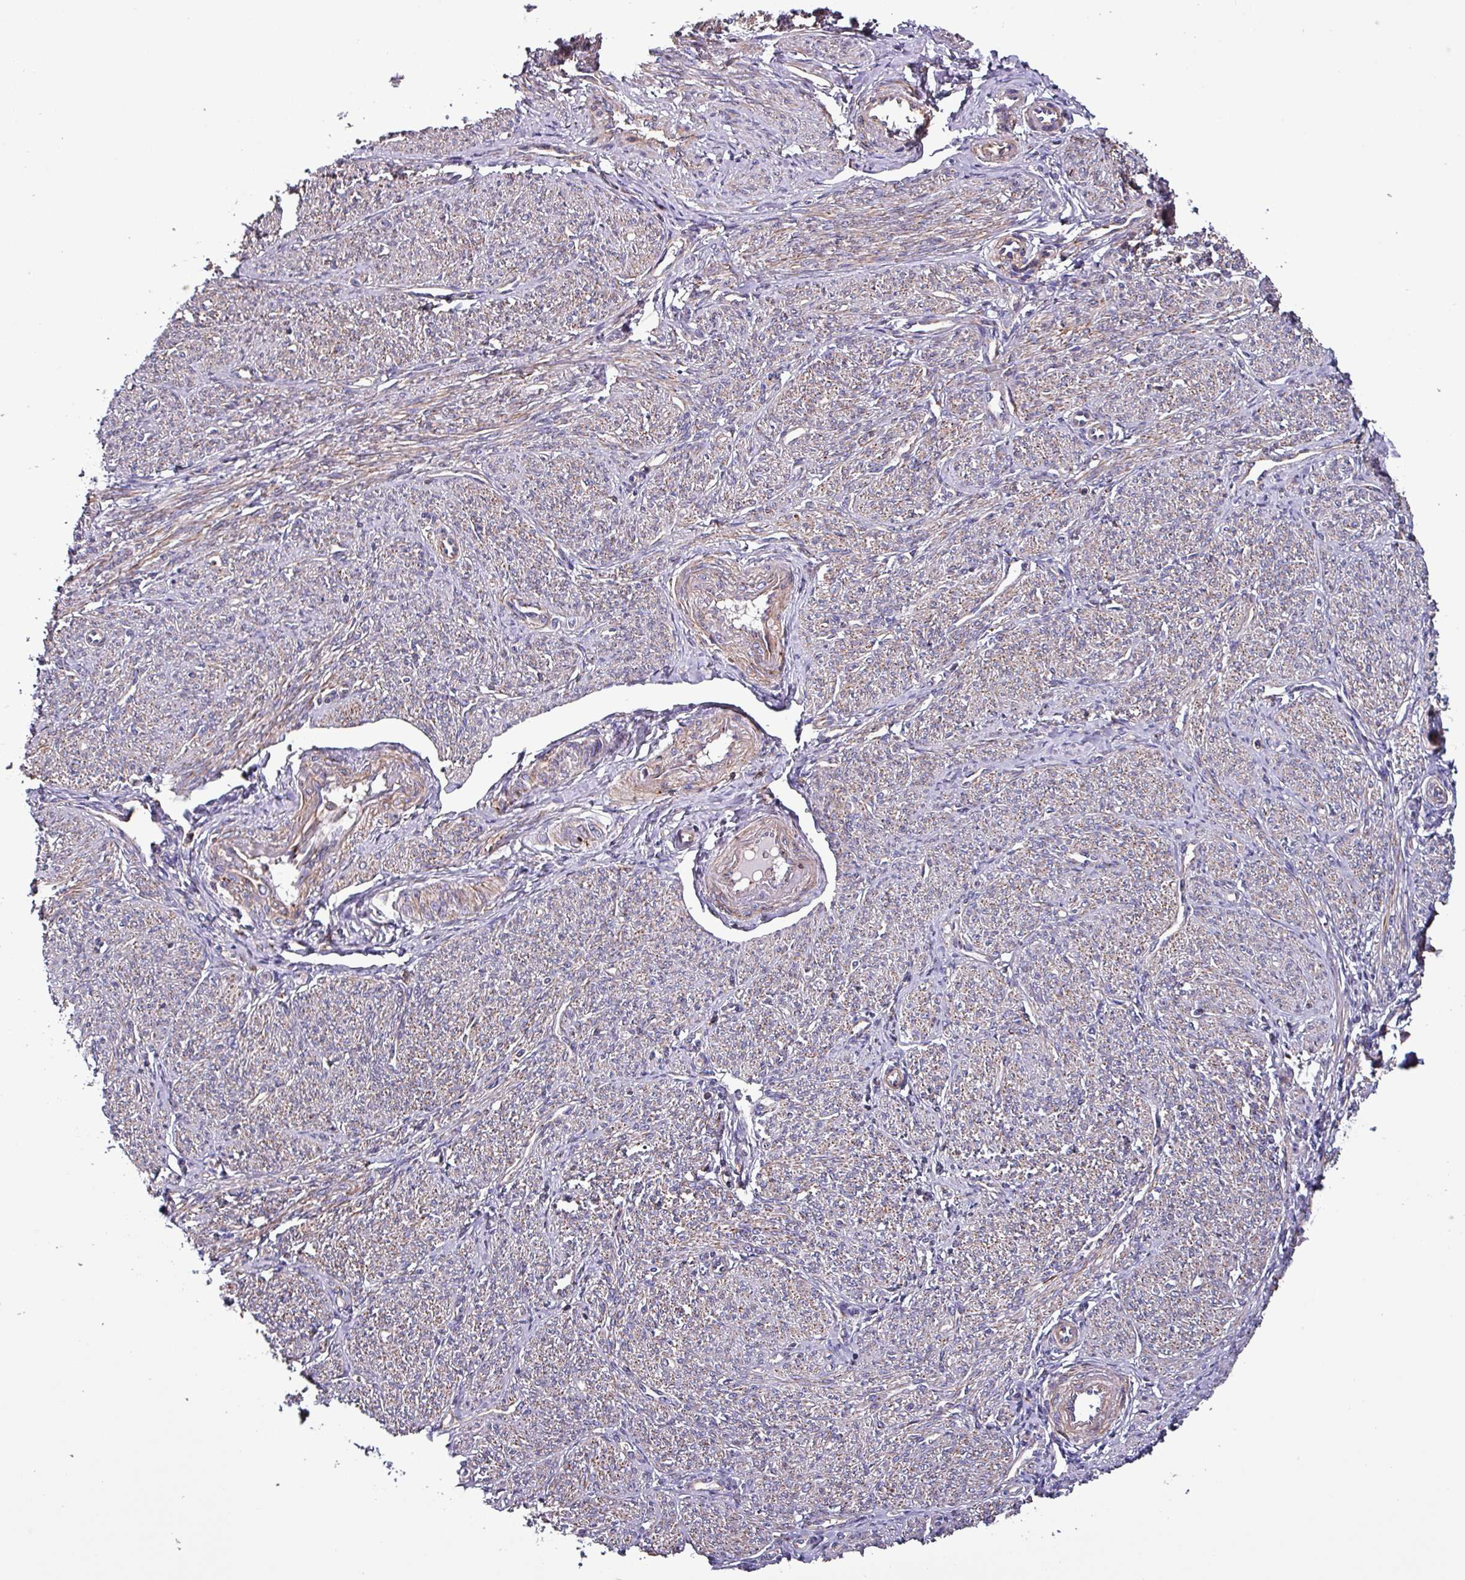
{"staining": {"intensity": "moderate", "quantity": ">75%", "location": "cytoplasmic/membranous"}, "tissue": "smooth muscle", "cell_type": "Smooth muscle cells", "image_type": "normal", "snomed": [{"axis": "morphology", "description": "Normal tissue, NOS"}, {"axis": "topography", "description": "Smooth muscle"}], "caption": "Immunohistochemistry (IHC) staining of normal smooth muscle, which reveals medium levels of moderate cytoplasmic/membranous positivity in about >75% of smooth muscle cells indicating moderate cytoplasmic/membranous protein expression. The staining was performed using DAB (brown) for protein detection and nuclei were counterstained in hematoxylin (blue).", "gene": "VAMP4", "patient": {"sex": "female", "age": 65}}